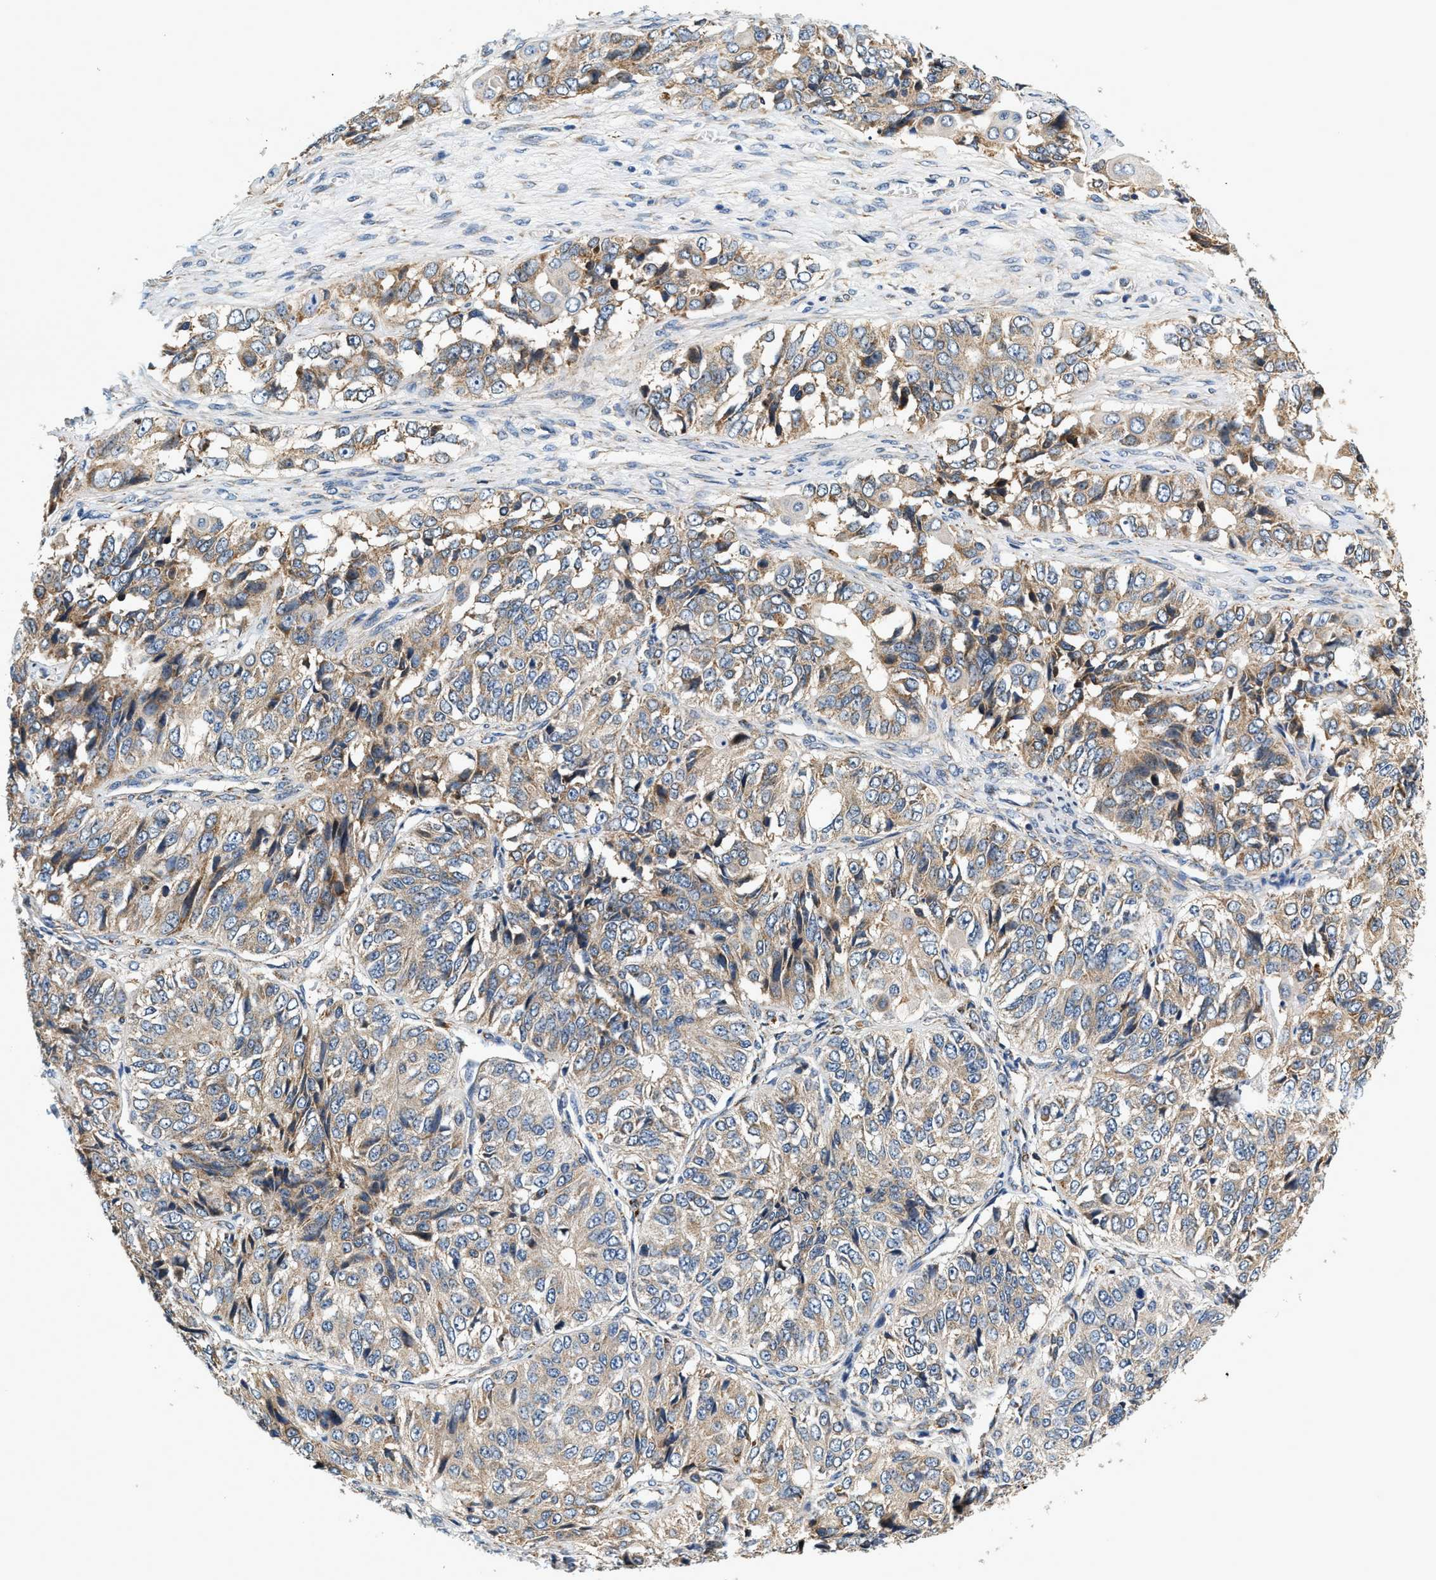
{"staining": {"intensity": "moderate", "quantity": ">75%", "location": "cytoplasmic/membranous"}, "tissue": "ovarian cancer", "cell_type": "Tumor cells", "image_type": "cancer", "snomed": [{"axis": "morphology", "description": "Carcinoma, endometroid"}, {"axis": "topography", "description": "Ovary"}], "caption": "Tumor cells show medium levels of moderate cytoplasmic/membranous staining in approximately >75% of cells in human ovarian cancer (endometroid carcinoma).", "gene": "DUSP10", "patient": {"sex": "female", "age": 51}}